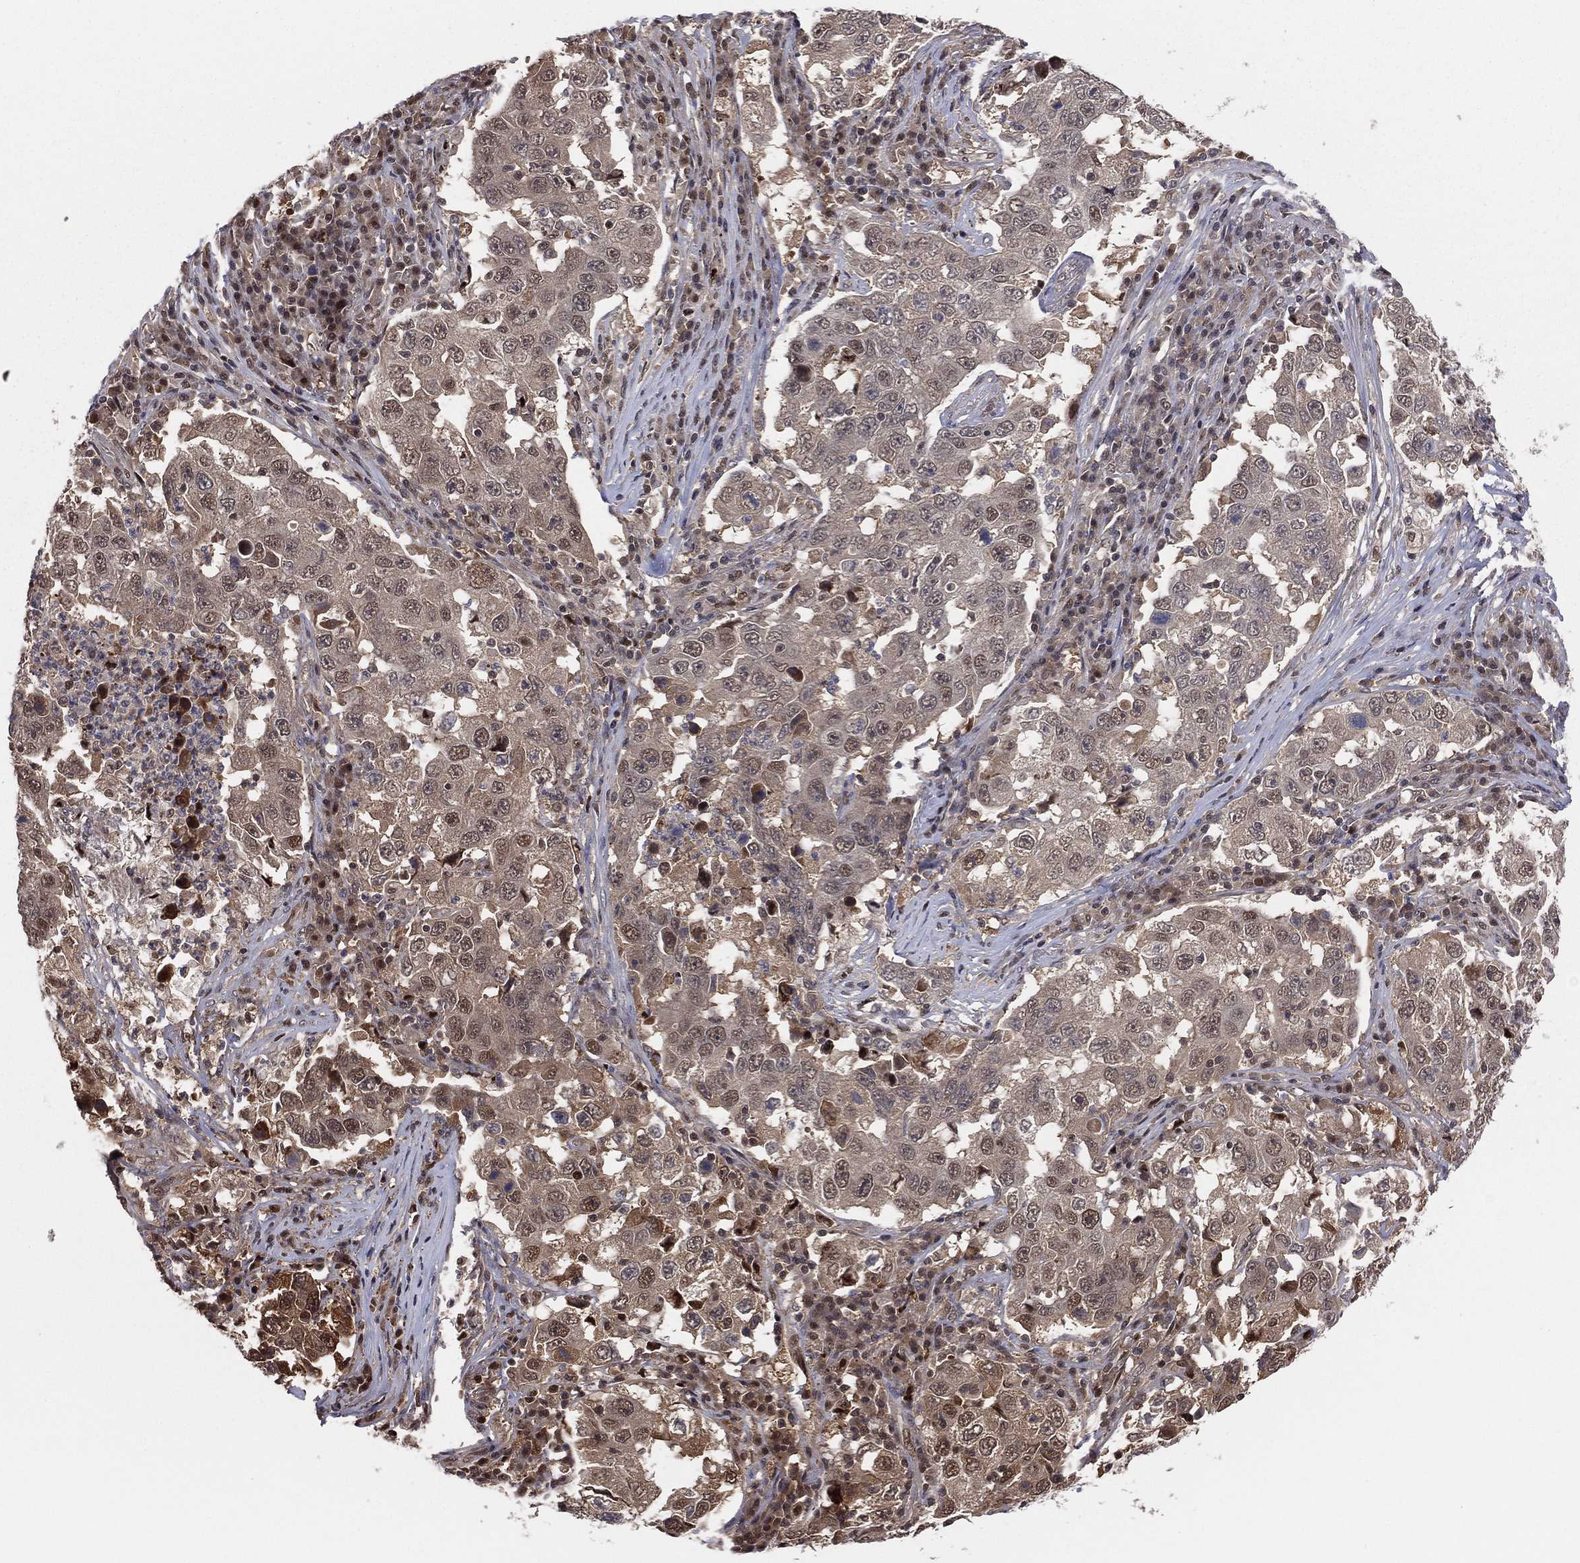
{"staining": {"intensity": "moderate", "quantity": "25%-75%", "location": "cytoplasmic/membranous"}, "tissue": "lung cancer", "cell_type": "Tumor cells", "image_type": "cancer", "snomed": [{"axis": "morphology", "description": "Adenocarcinoma, NOS"}, {"axis": "topography", "description": "Lung"}], "caption": "About 25%-75% of tumor cells in lung cancer (adenocarcinoma) show moderate cytoplasmic/membranous protein expression as visualized by brown immunohistochemical staining.", "gene": "ICOSLG", "patient": {"sex": "male", "age": 73}}